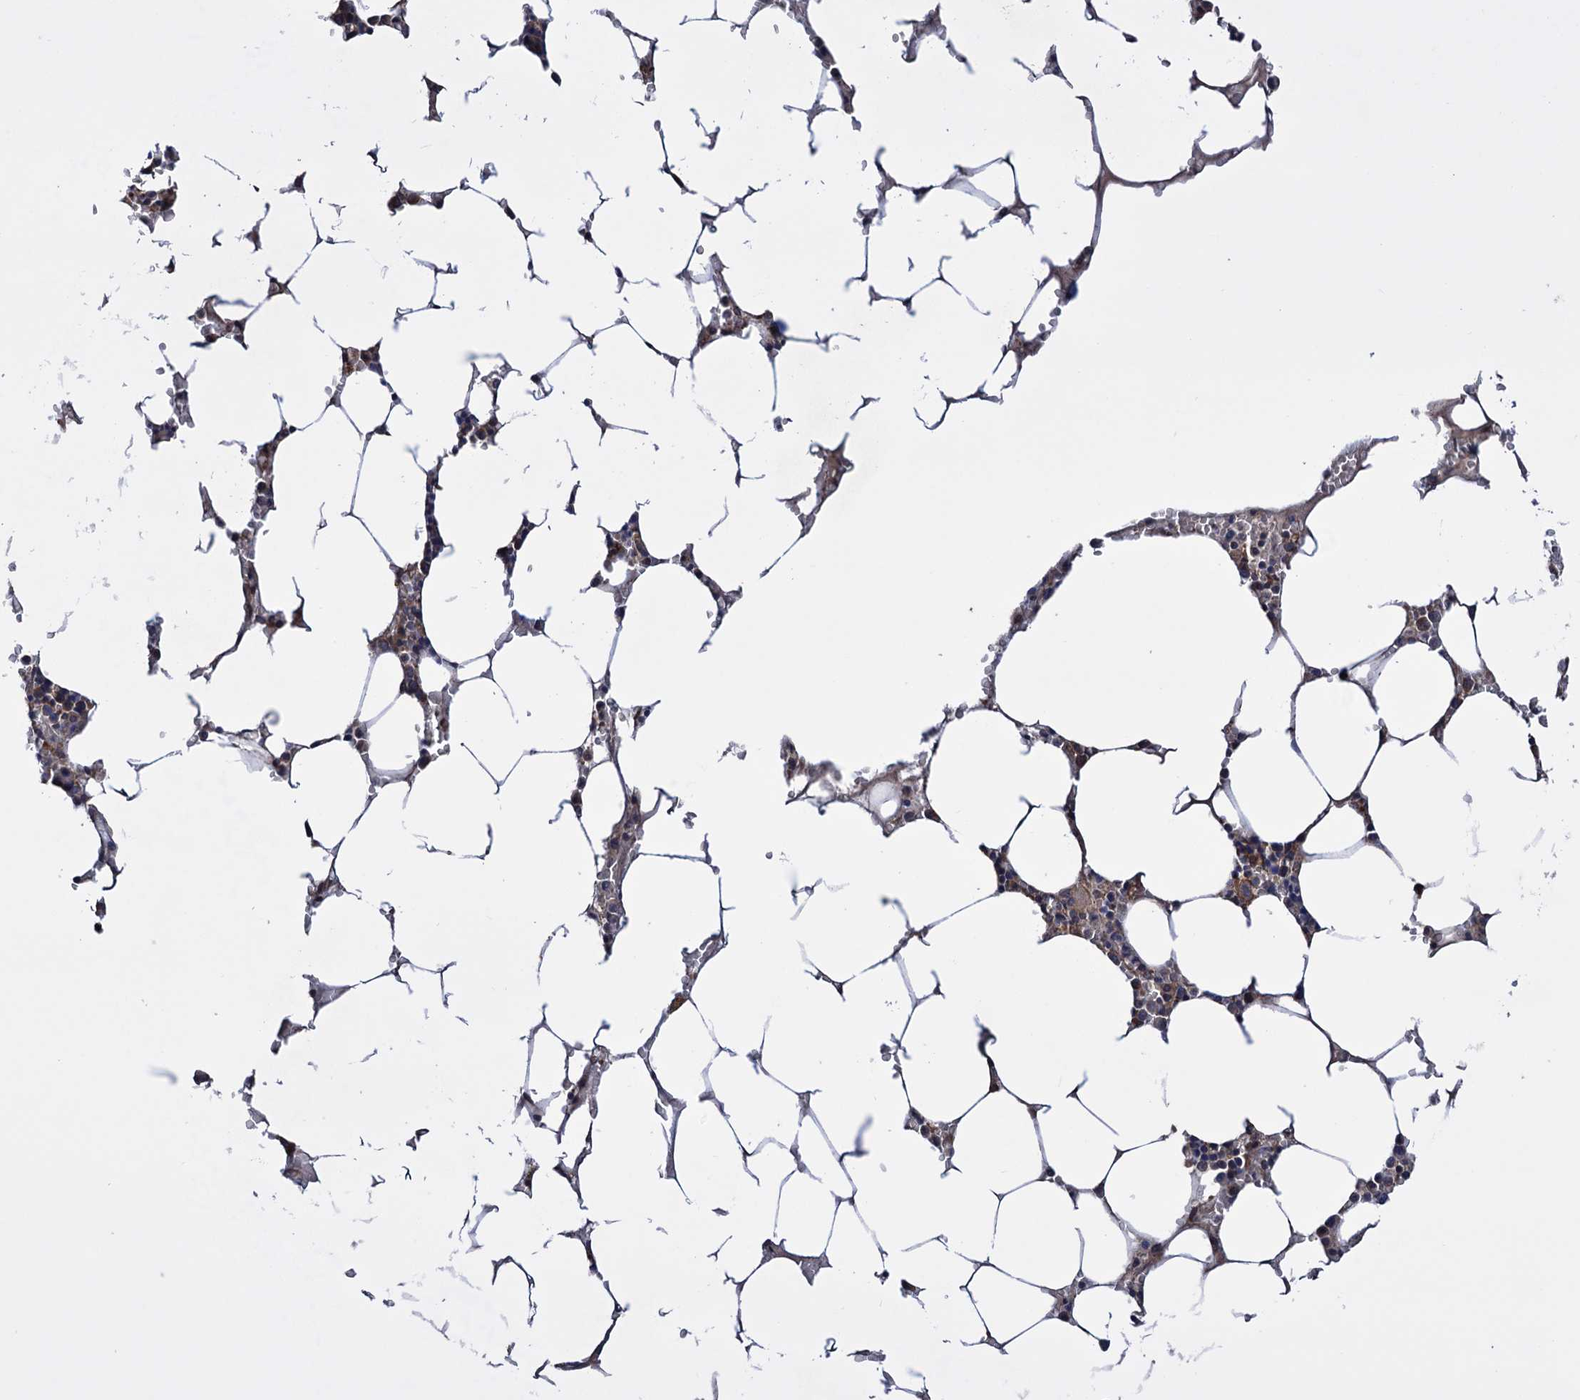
{"staining": {"intensity": "negative", "quantity": "none", "location": "none"}, "tissue": "bone marrow", "cell_type": "Hematopoietic cells", "image_type": "normal", "snomed": [{"axis": "morphology", "description": "Normal tissue, NOS"}, {"axis": "topography", "description": "Bone marrow"}], "caption": "A high-resolution image shows immunohistochemistry (IHC) staining of unremarkable bone marrow, which exhibits no significant staining in hematopoietic cells. (Stains: DAB immunohistochemistry (IHC) with hematoxylin counter stain, Microscopy: brightfield microscopy at high magnification).", "gene": "FERMT2", "patient": {"sex": "male", "age": 70}}